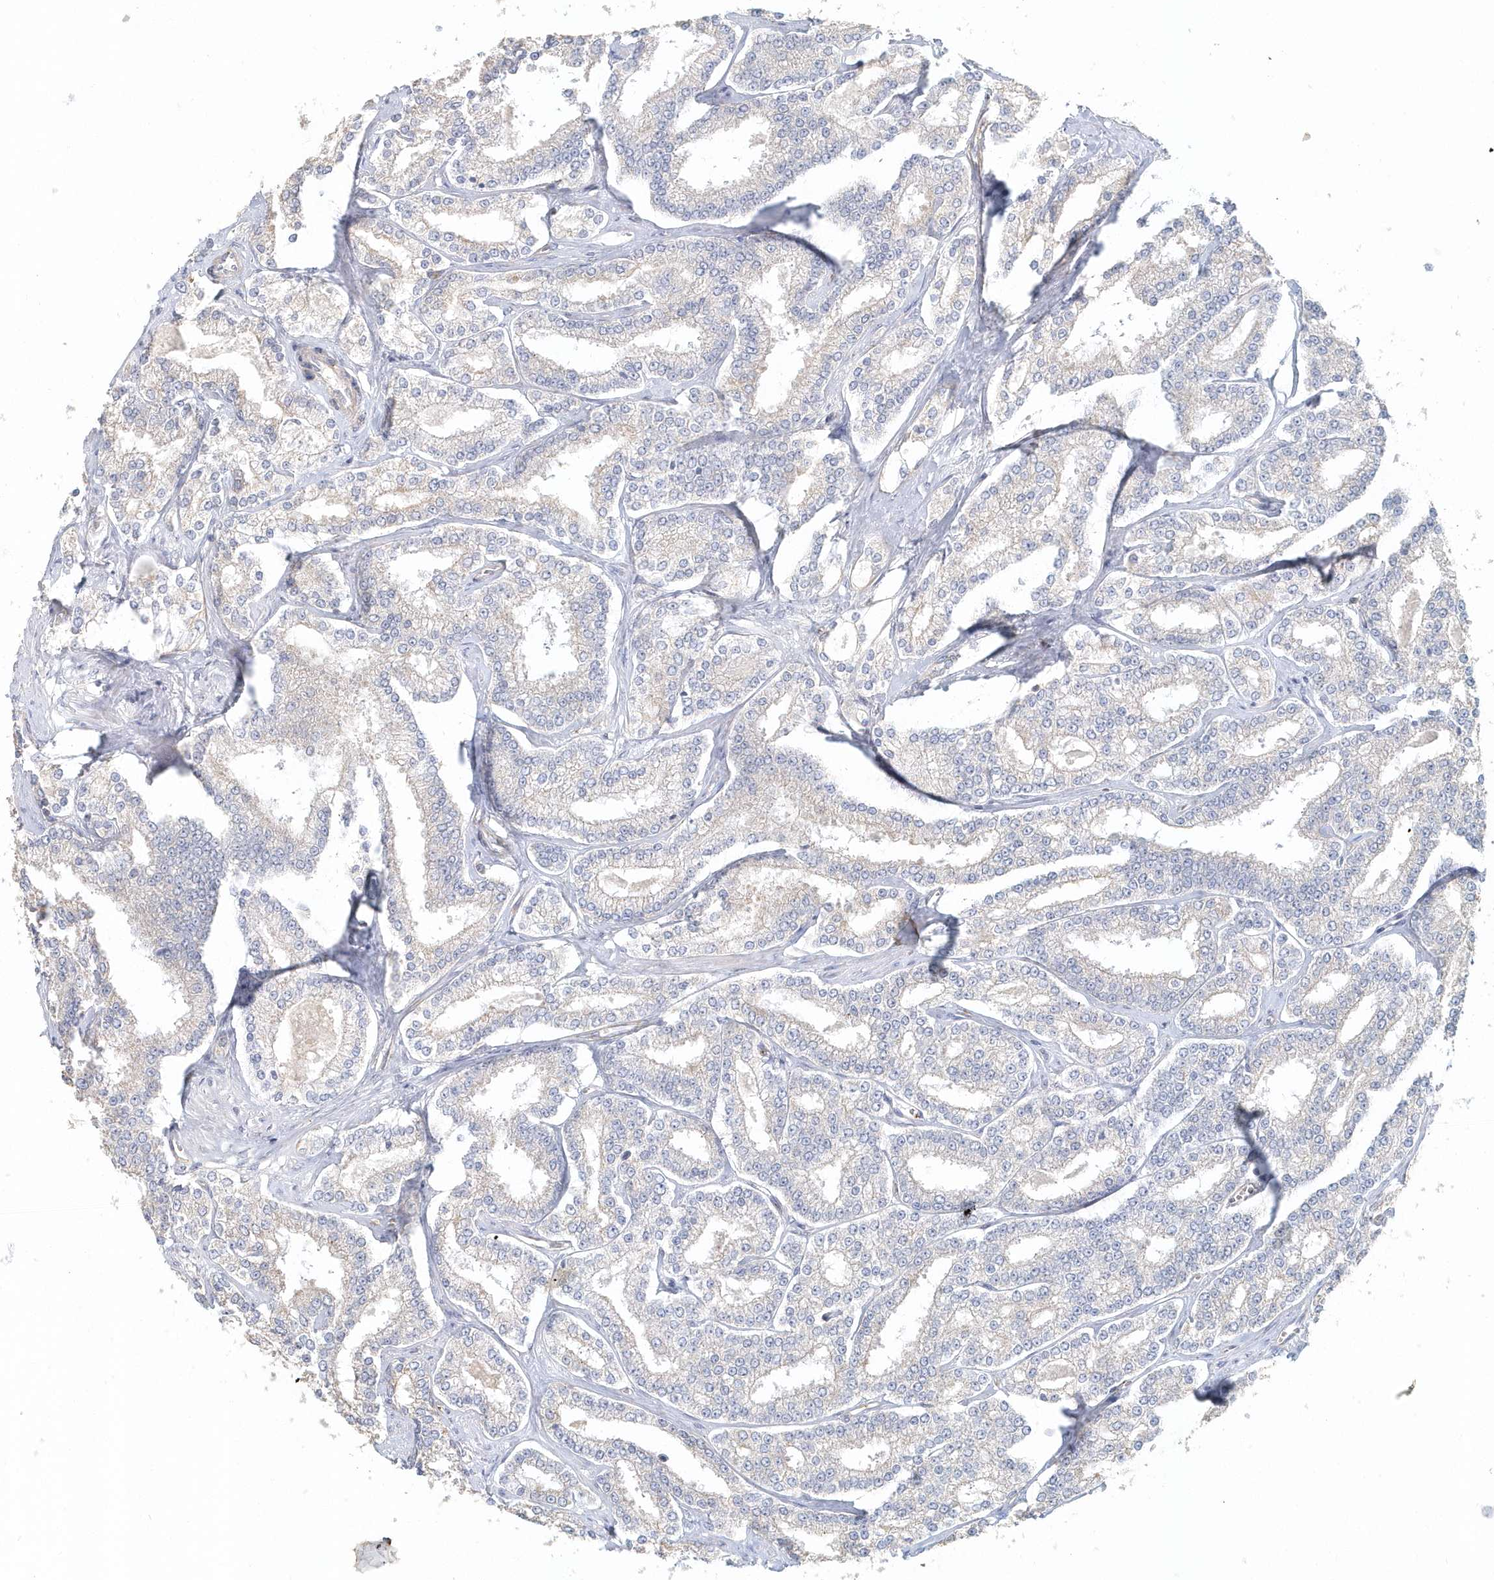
{"staining": {"intensity": "negative", "quantity": "none", "location": "none"}, "tissue": "prostate cancer", "cell_type": "Tumor cells", "image_type": "cancer", "snomed": [{"axis": "morphology", "description": "Normal tissue, NOS"}, {"axis": "morphology", "description": "Adenocarcinoma, High grade"}, {"axis": "topography", "description": "Prostate"}], "caption": "IHC micrograph of prostate cancer (high-grade adenocarcinoma) stained for a protein (brown), which demonstrates no expression in tumor cells.", "gene": "MMRN1", "patient": {"sex": "male", "age": 83}}